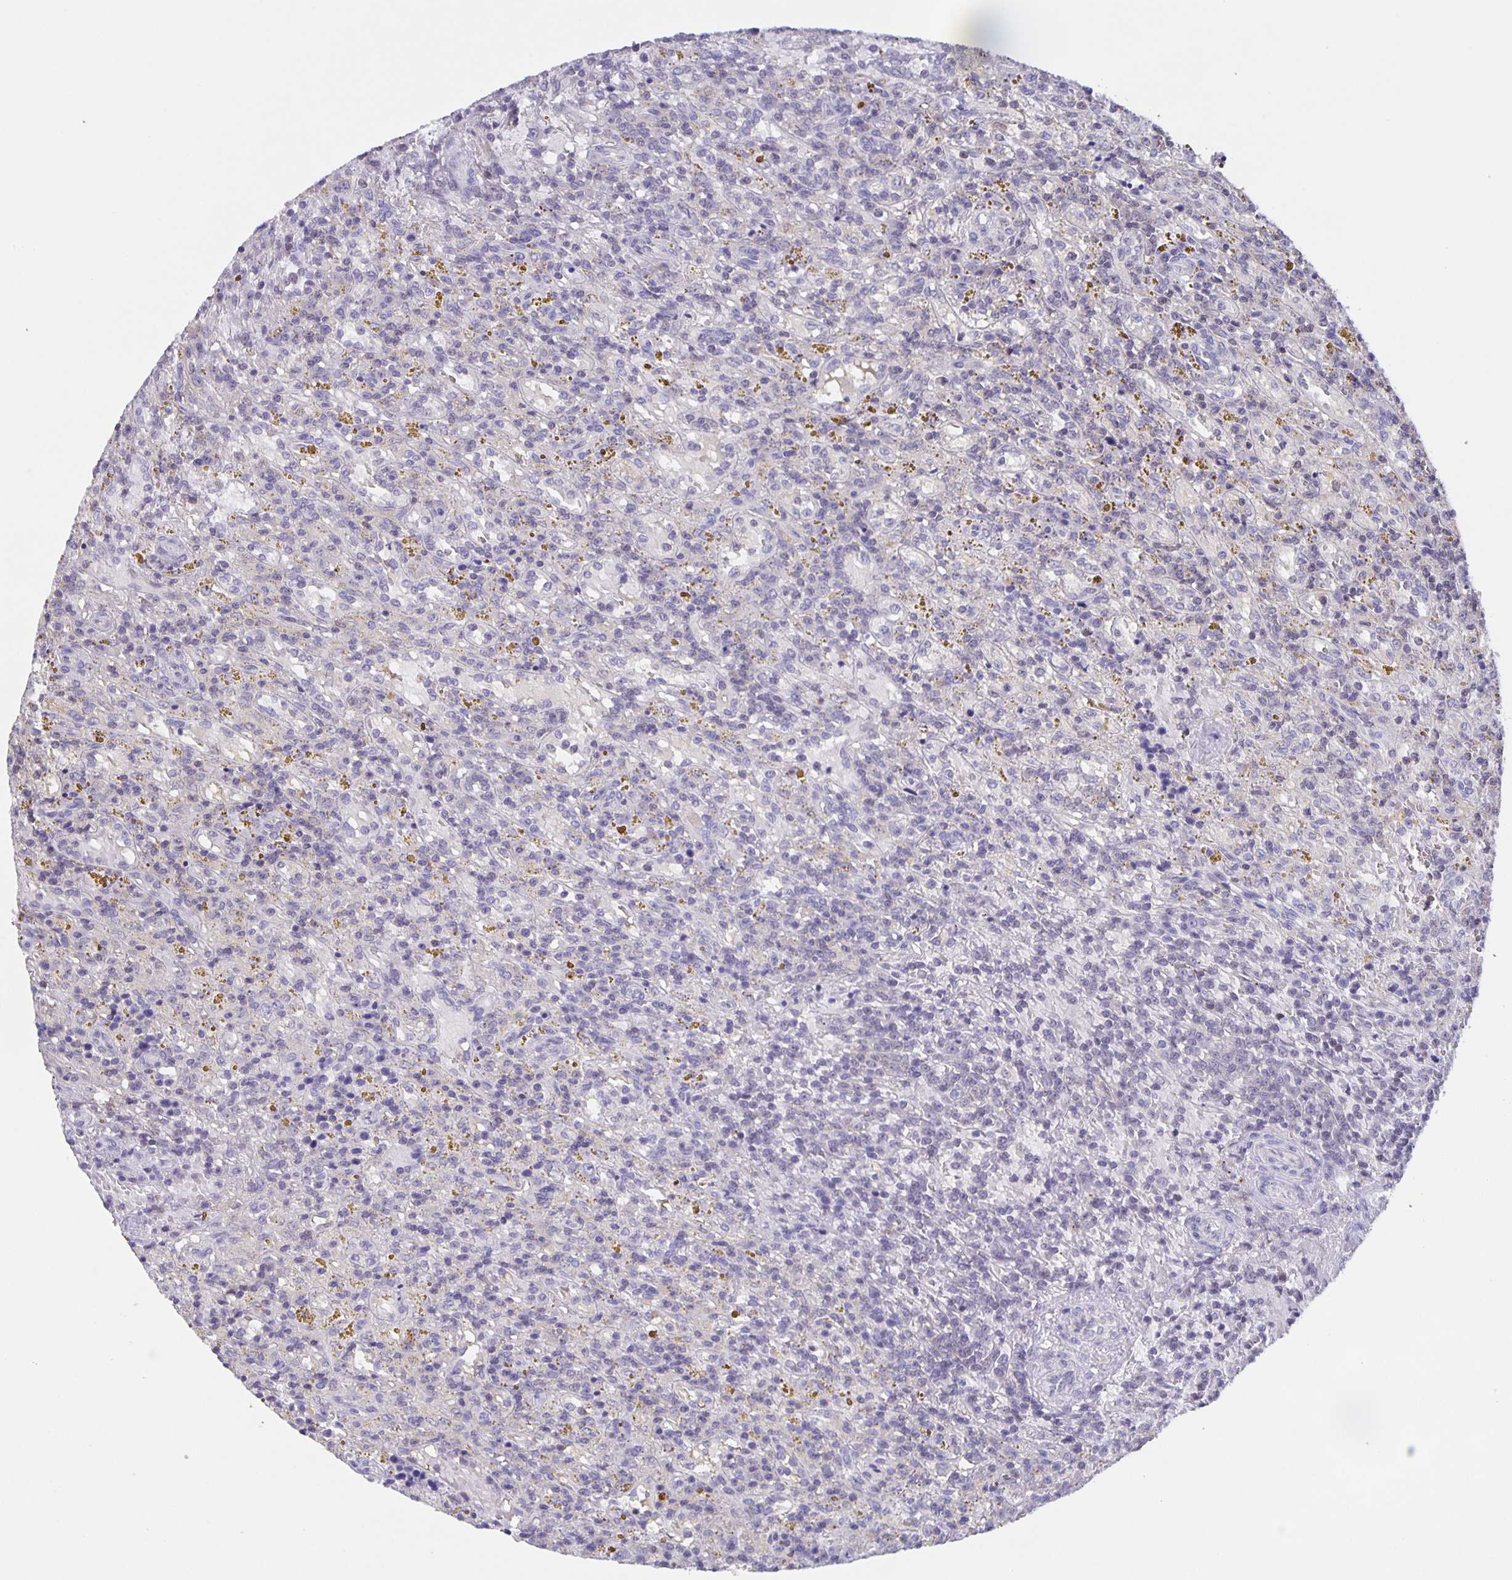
{"staining": {"intensity": "negative", "quantity": "none", "location": "none"}, "tissue": "lymphoma", "cell_type": "Tumor cells", "image_type": "cancer", "snomed": [{"axis": "morphology", "description": "Malignant lymphoma, non-Hodgkin's type, Low grade"}, {"axis": "topography", "description": "Spleen"}], "caption": "Human lymphoma stained for a protein using IHC shows no positivity in tumor cells.", "gene": "MARCHF6", "patient": {"sex": "female", "age": 65}}